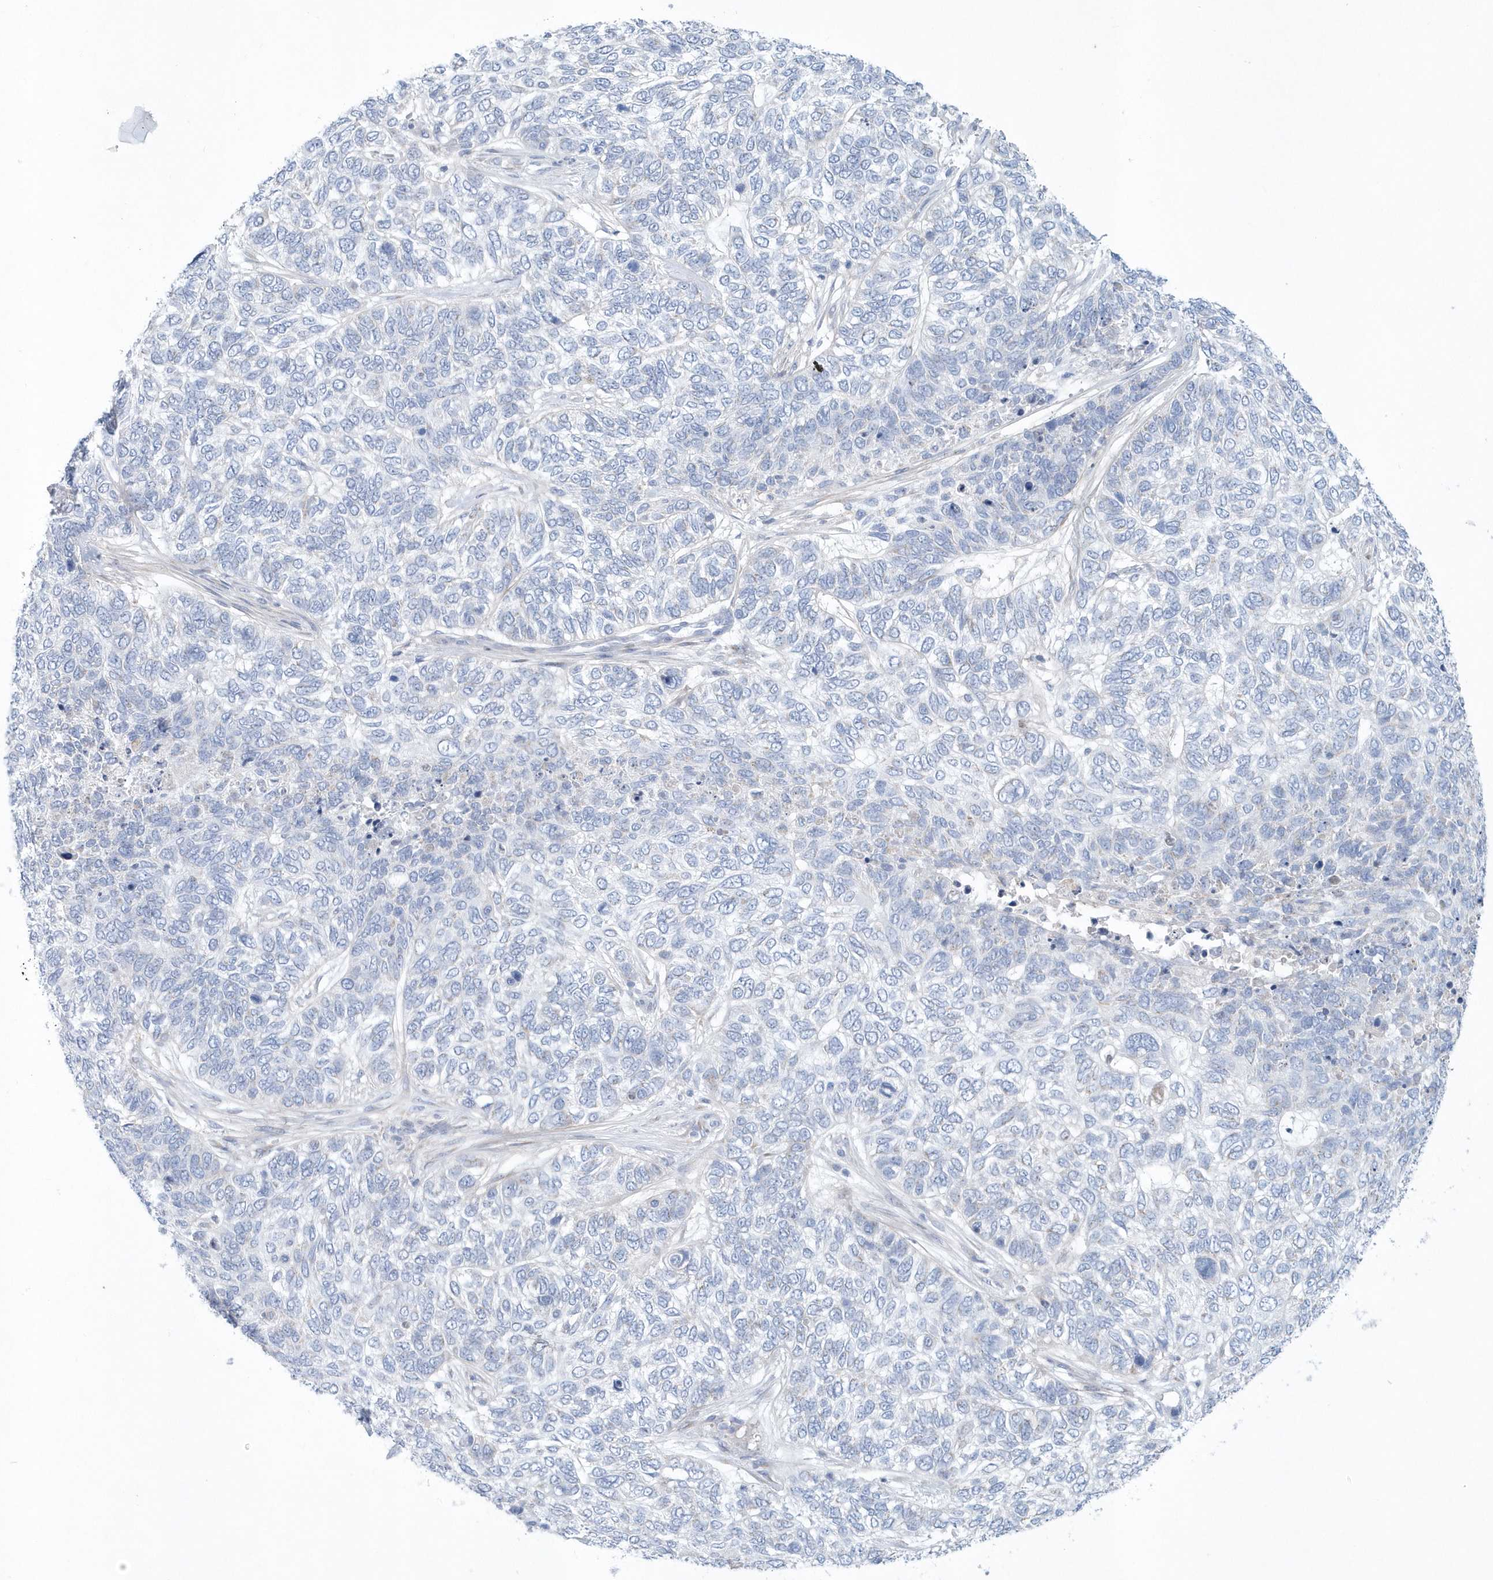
{"staining": {"intensity": "negative", "quantity": "none", "location": "none"}, "tissue": "skin cancer", "cell_type": "Tumor cells", "image_type": "cancer", "snomed": [{"axis": "morphology", "description": "Basal cell carcinoma"}, {"axis": "topography", "description": "Skin"}], "caption": "A photomicrograph of human skin cancer is negative for staining in tumor cells.", "gene": "SPATA18", "patient": {"sex": "female", "age": 65}}